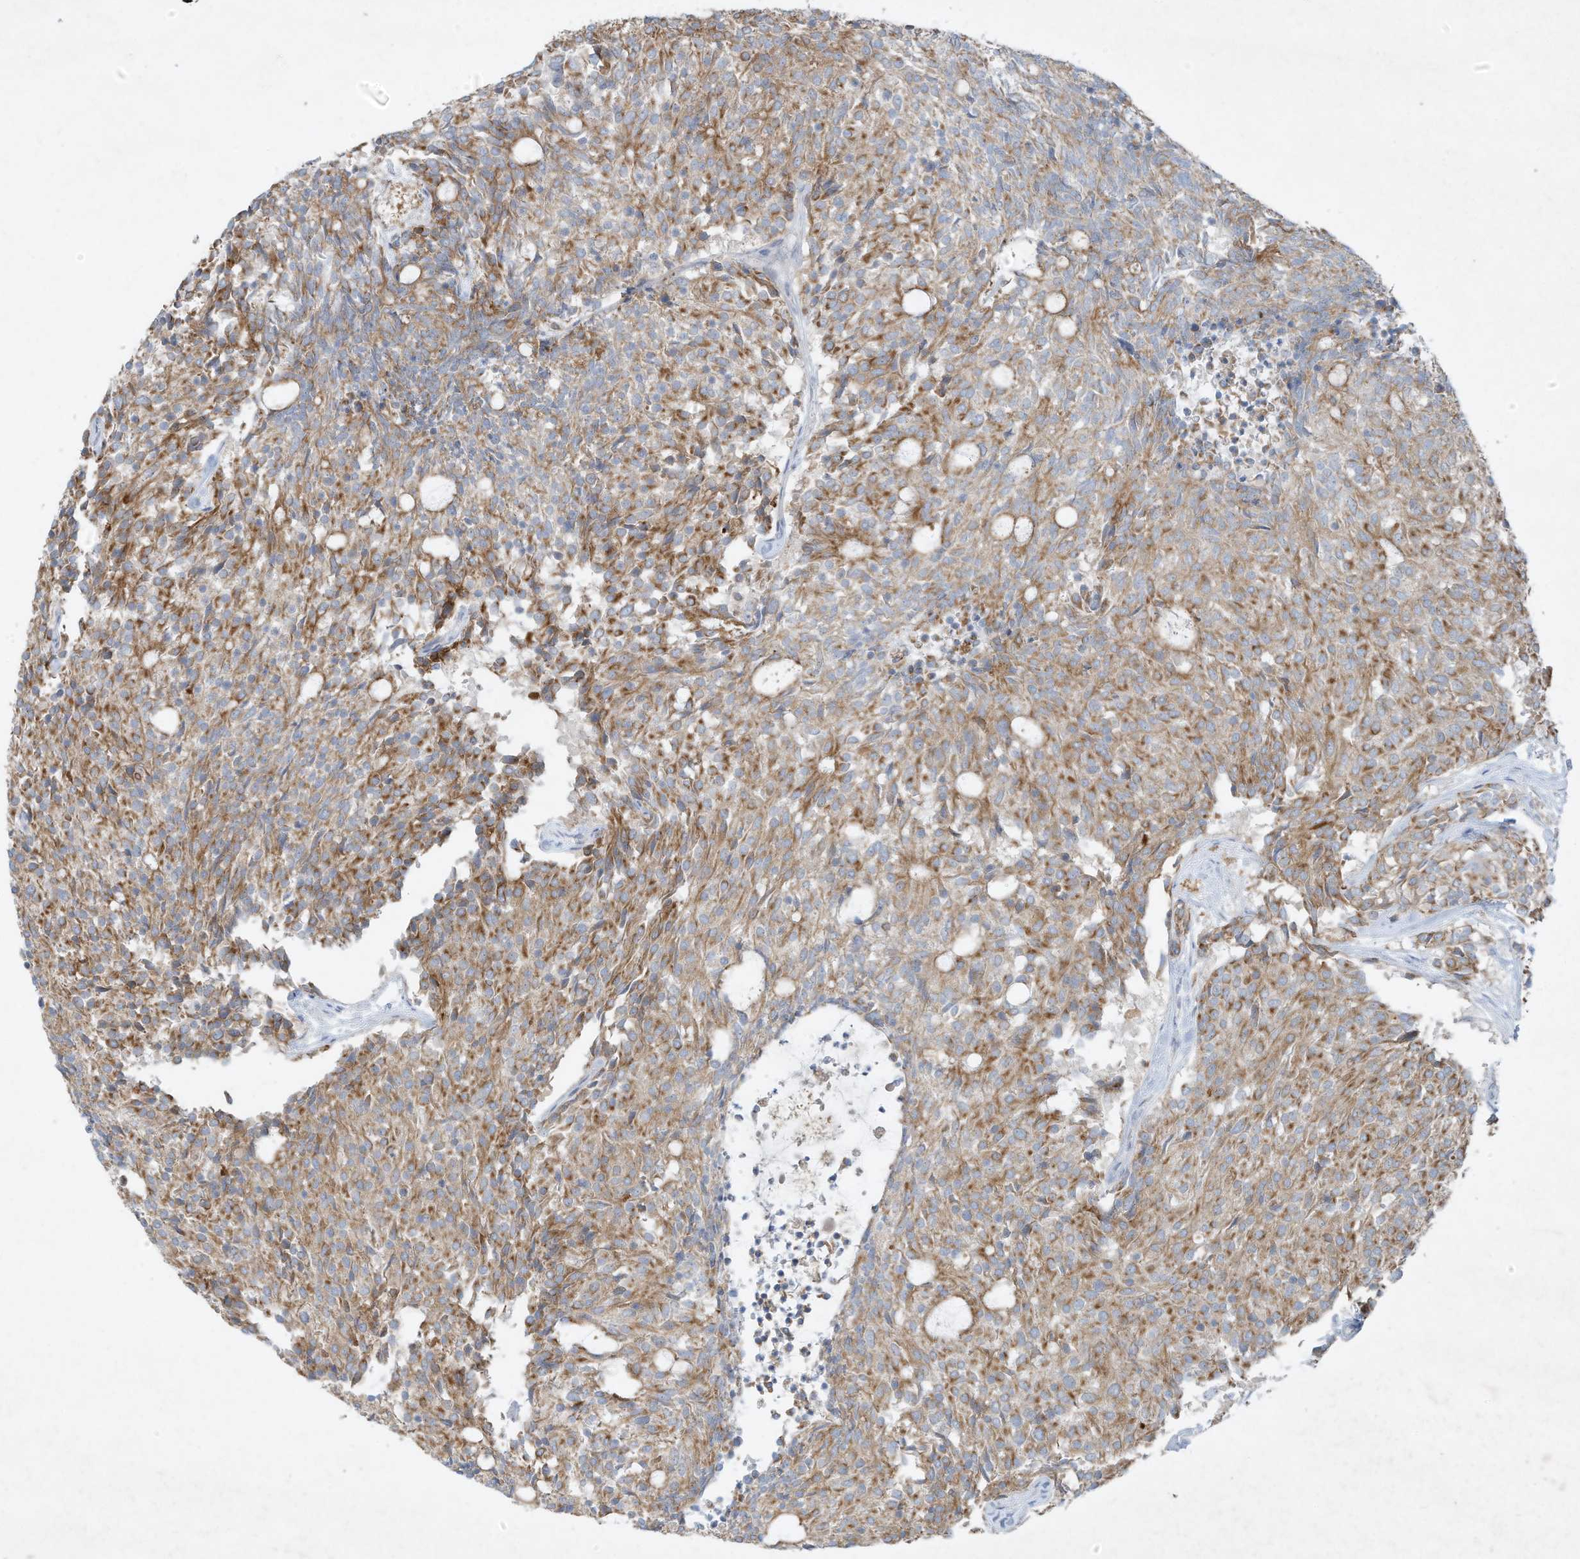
{"staining": {"intensity": "moderate", "quantity": ">75%", "location": "cytoplasmic/membranous"}, "tissue": "carcinoid", "cell_type": "Tumor cells", "image_type": "cancer", "snomed": [{"axis": "morphology", "description": "Carcinoid, malignant, NOS"}, {"axis": "topography", "description": "Pancreas"}], "caption": "Immunohistochemistry (DAB (3,3'-diaminobenzidine)) staining of carcinoid reveals moderate cytoplasmic/membranous protein positivity in about >75% of tumor cells. Nuclei are stained in blue.", "gene": "TUBE1", "patient": {"sex": "female", "age": 54}}